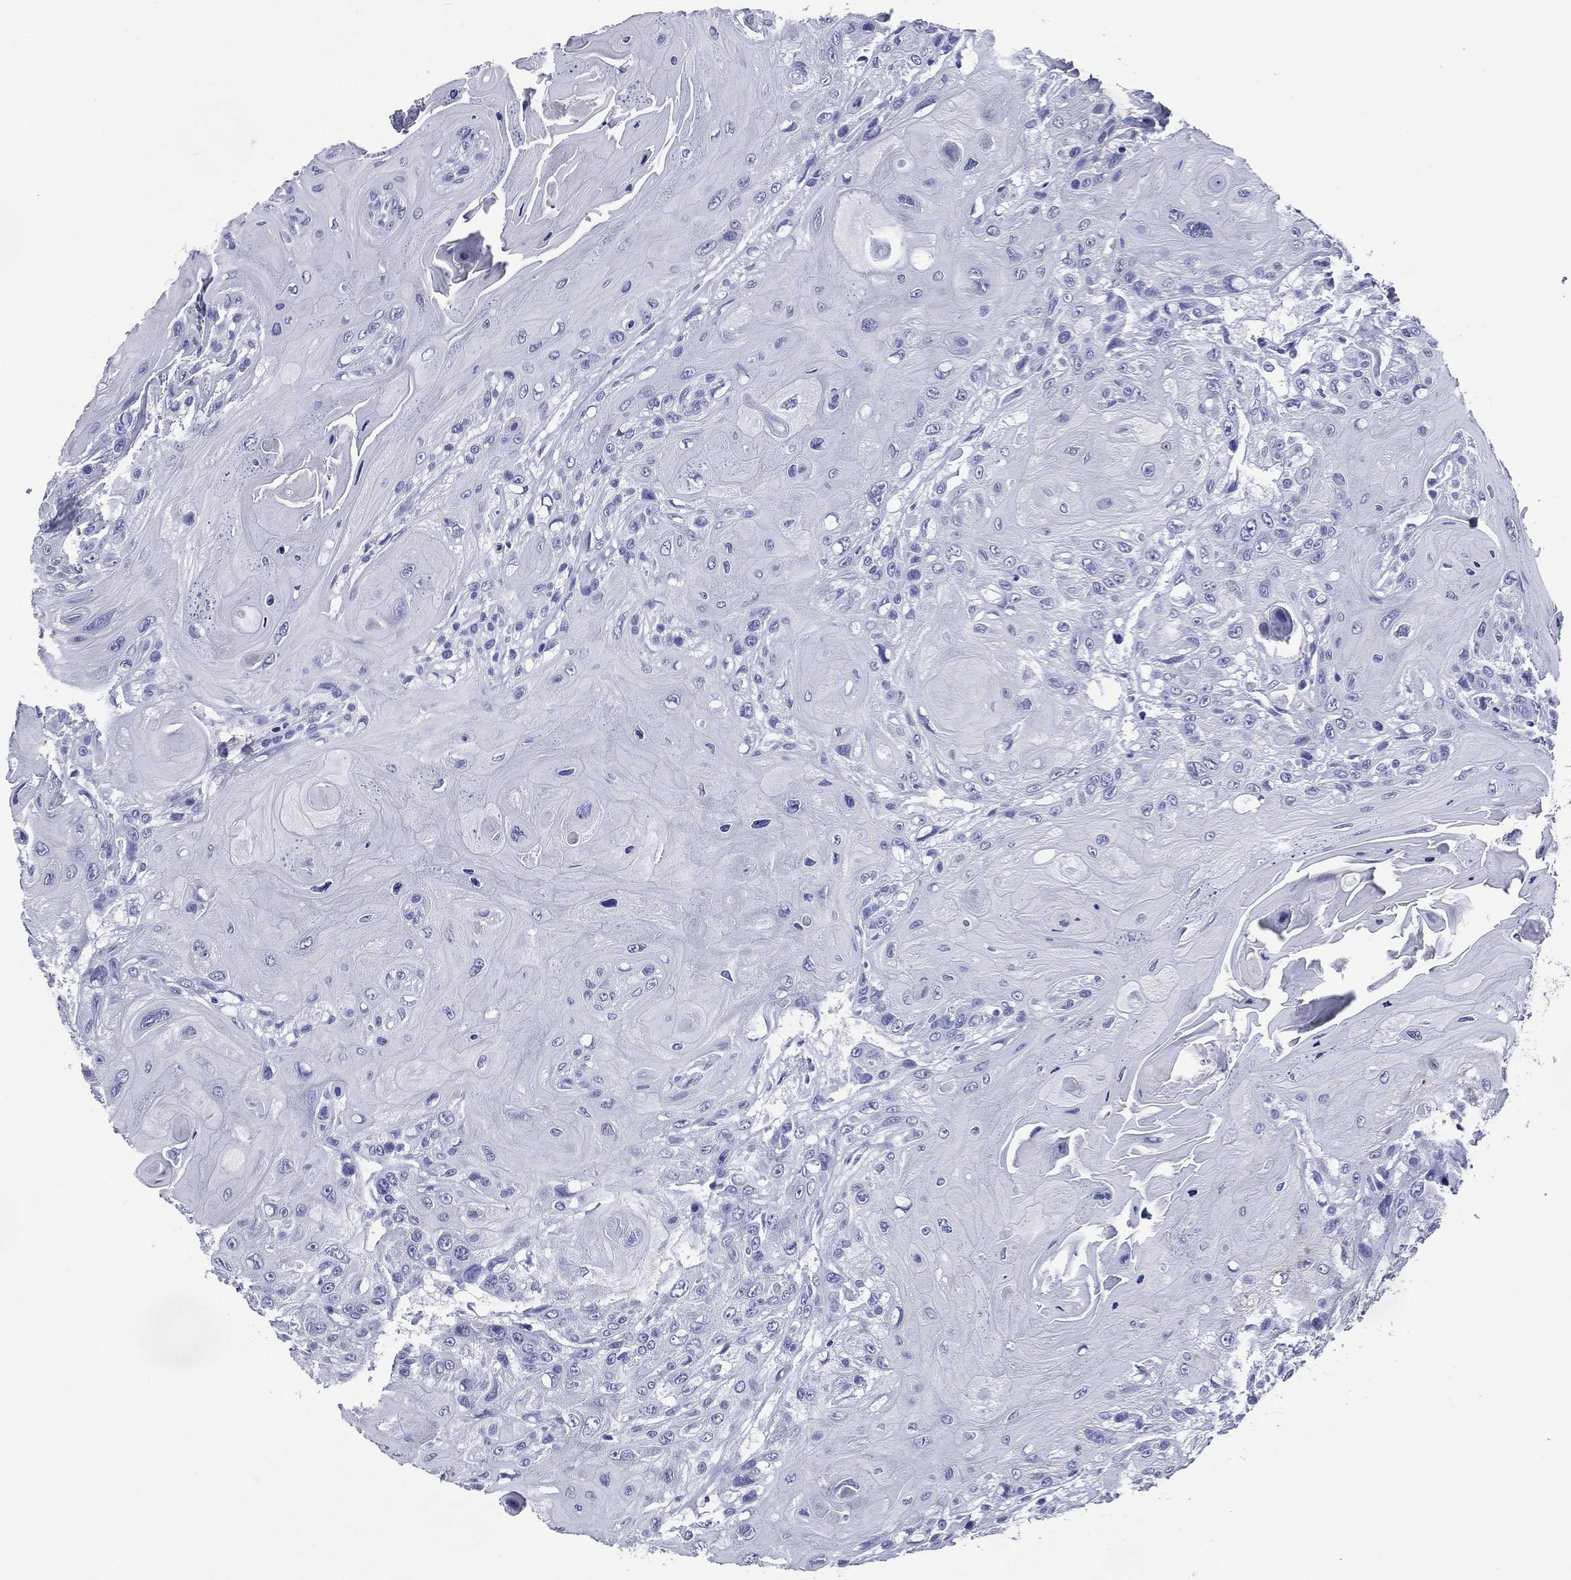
{"staining": {"intensity": "negative", "quantity": "none", "location": "none"}, "tissue": "head and neck cancer", "cell_type": "Tumor cells", "image_type": "cancer", "snomed": [{"axis": "morphology", "description": "Squamous cell carcinoma, NOS"}, {"axis": "topography", "description": "Head-Neck"}], "caption": "DAB (3,3'-diaminobenzidine) immunohistochemical staining of human head and neck cancer (squamous cell carcinoma) exhibits no significant positivity in tumor cells.", "gene": "ACE2", "patient": {"sex": "female", "age": 59}}